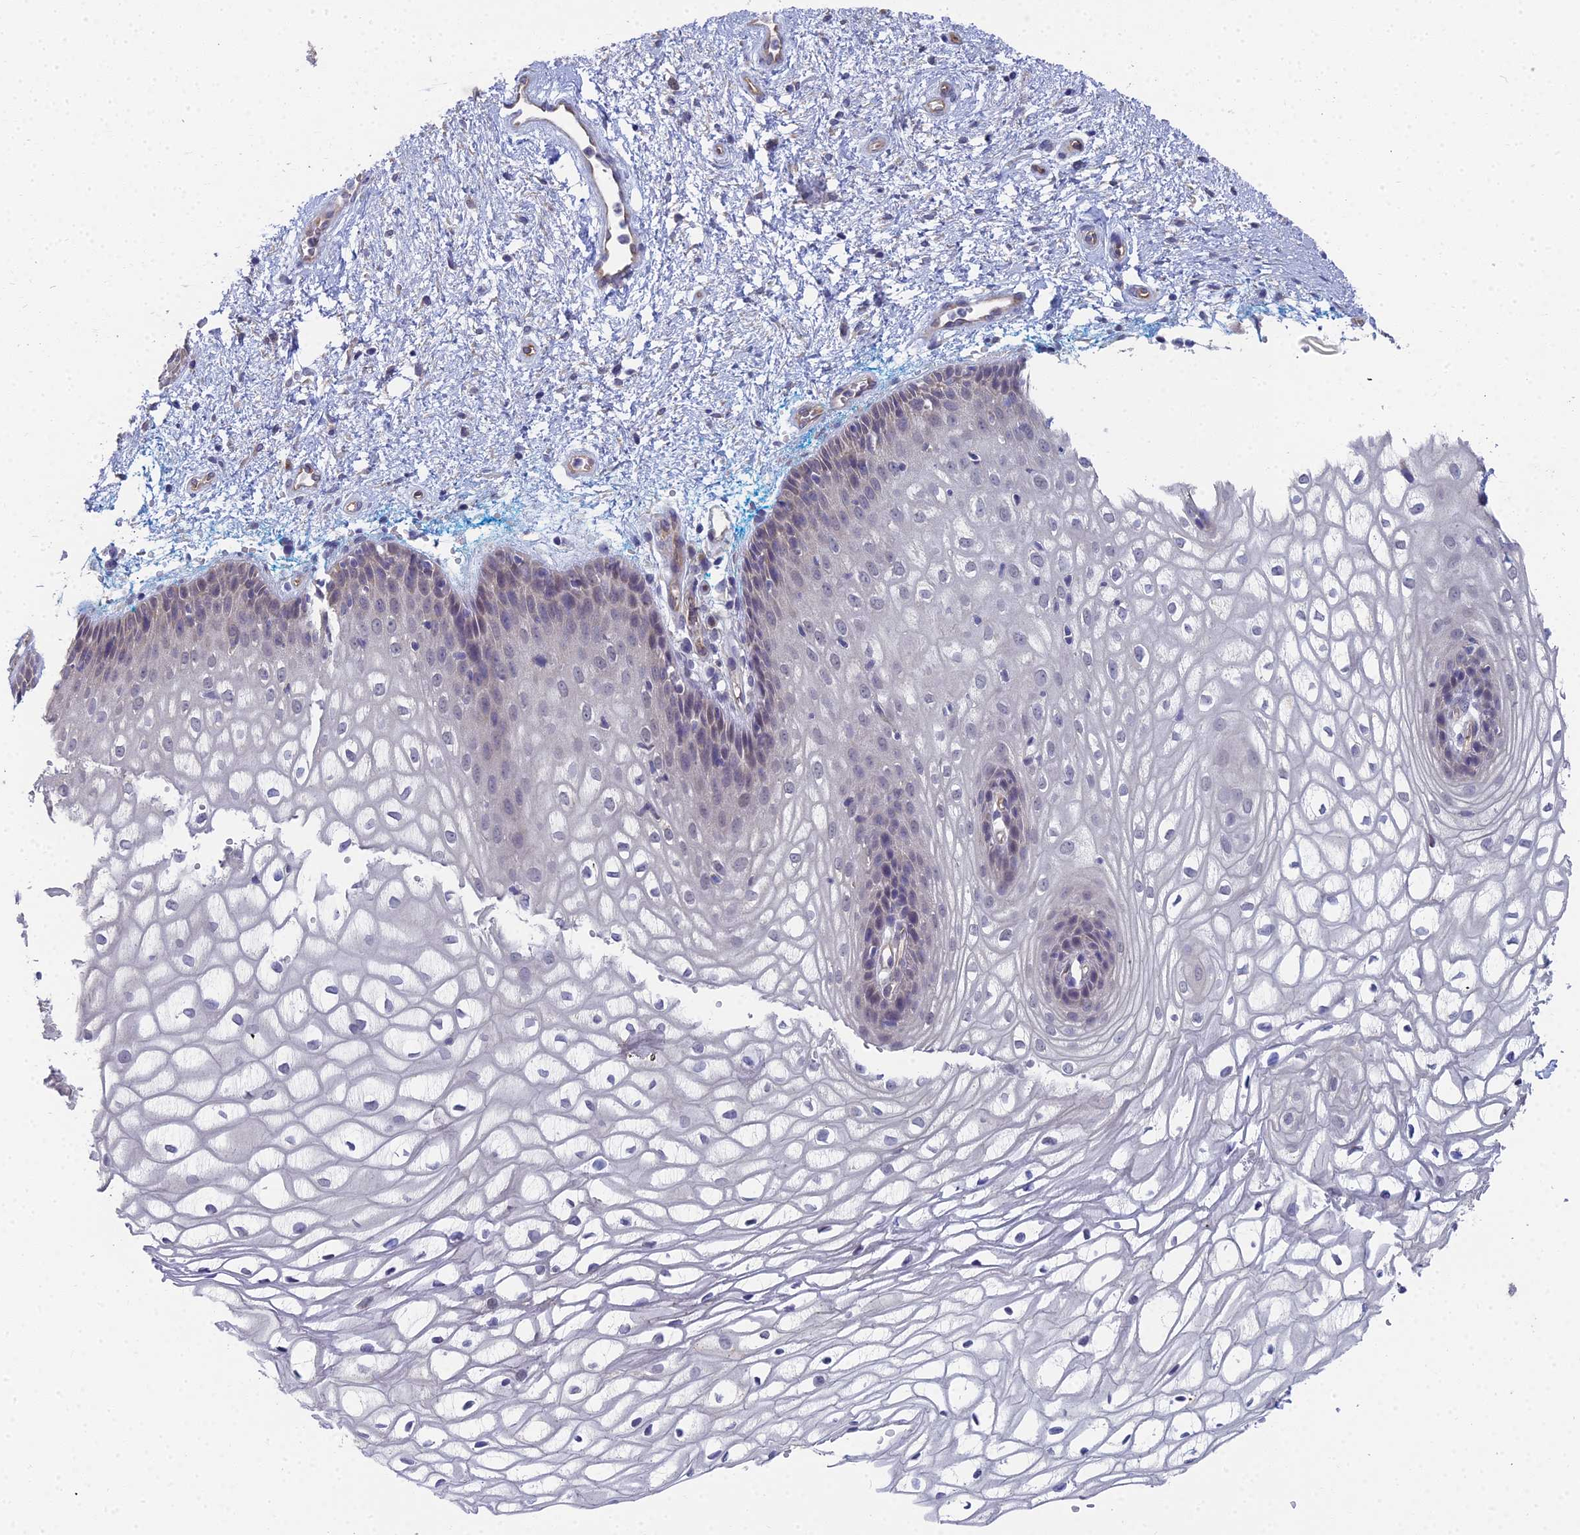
{"staining": {"intensity": "negative", "quantity": "none", "location": "none"}, "tissue": "vagina", "cell_type": "Squamous epithelial cells", "image_type": "normal", "snomed": [{"axis": "morphology", "description": "Normal tissue, NOS"}, {"axis": "topography", "description": "Vagina"}], "caption": "The micrograph displays no staining of squamous epithelial cells in benign vagina.", "gene": "RDX", "patient": {"sex": "female", "age": 34}}